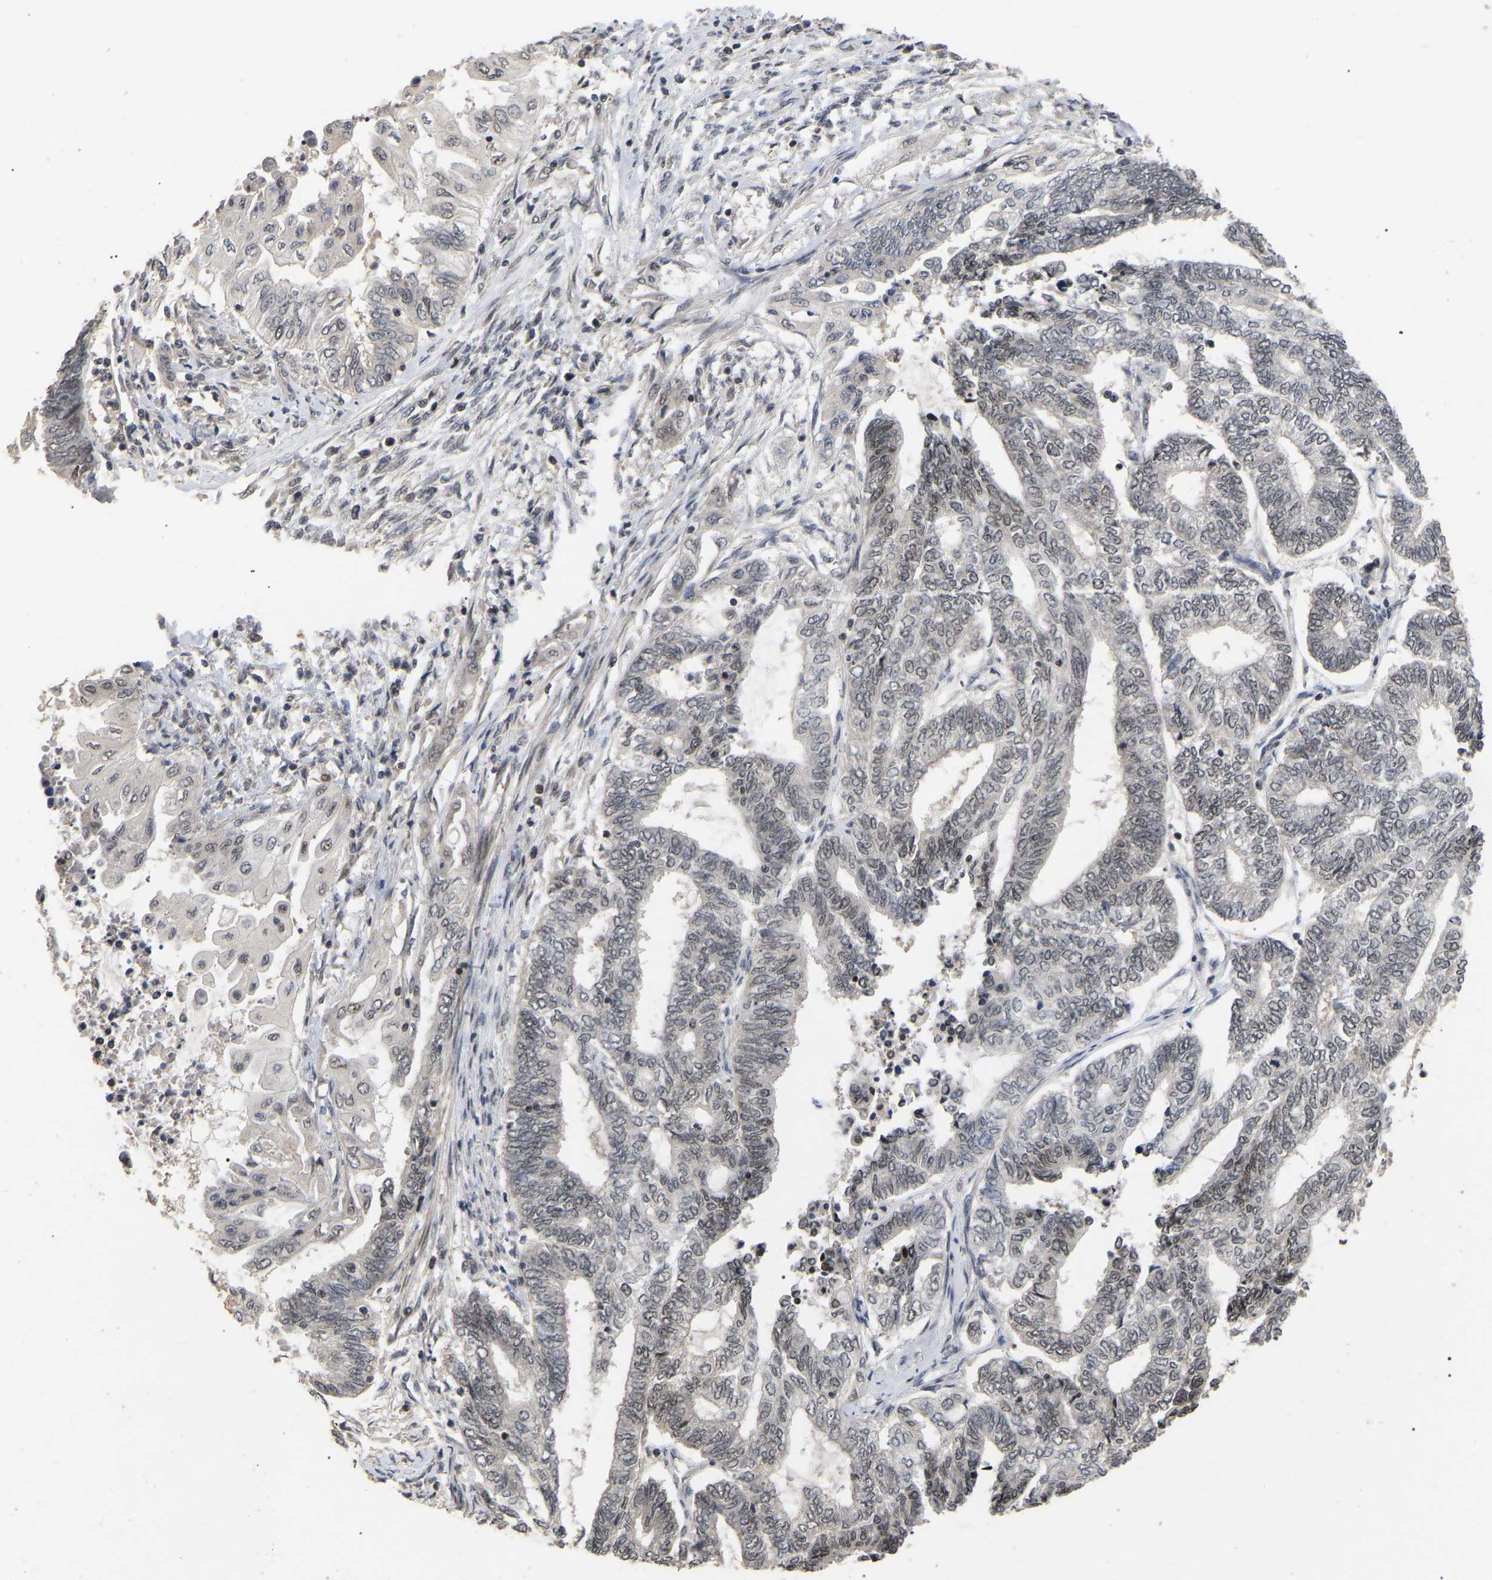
{"staining": {"intensity": "weak", "quantity": "<25%", "location": "nuclear"}, "tissue": "endometrial cancer", "cell_type": "Tumor cells", "image_type": "cancer", "snomed": [{"axis": "morphology", "description": "Adenocarcinoma, NOS"}, {"axis": "topography", "description": "Uterus"}, {"axis": "topography", "description": "Endometrium"}], "caption": "DAB immunohistochemical staining of human adenocarcinoma (endometrial) displays no significant expression in tumor cells.", "gene": "JAZF1", "patient": {"sex": "female", "age": 70}}